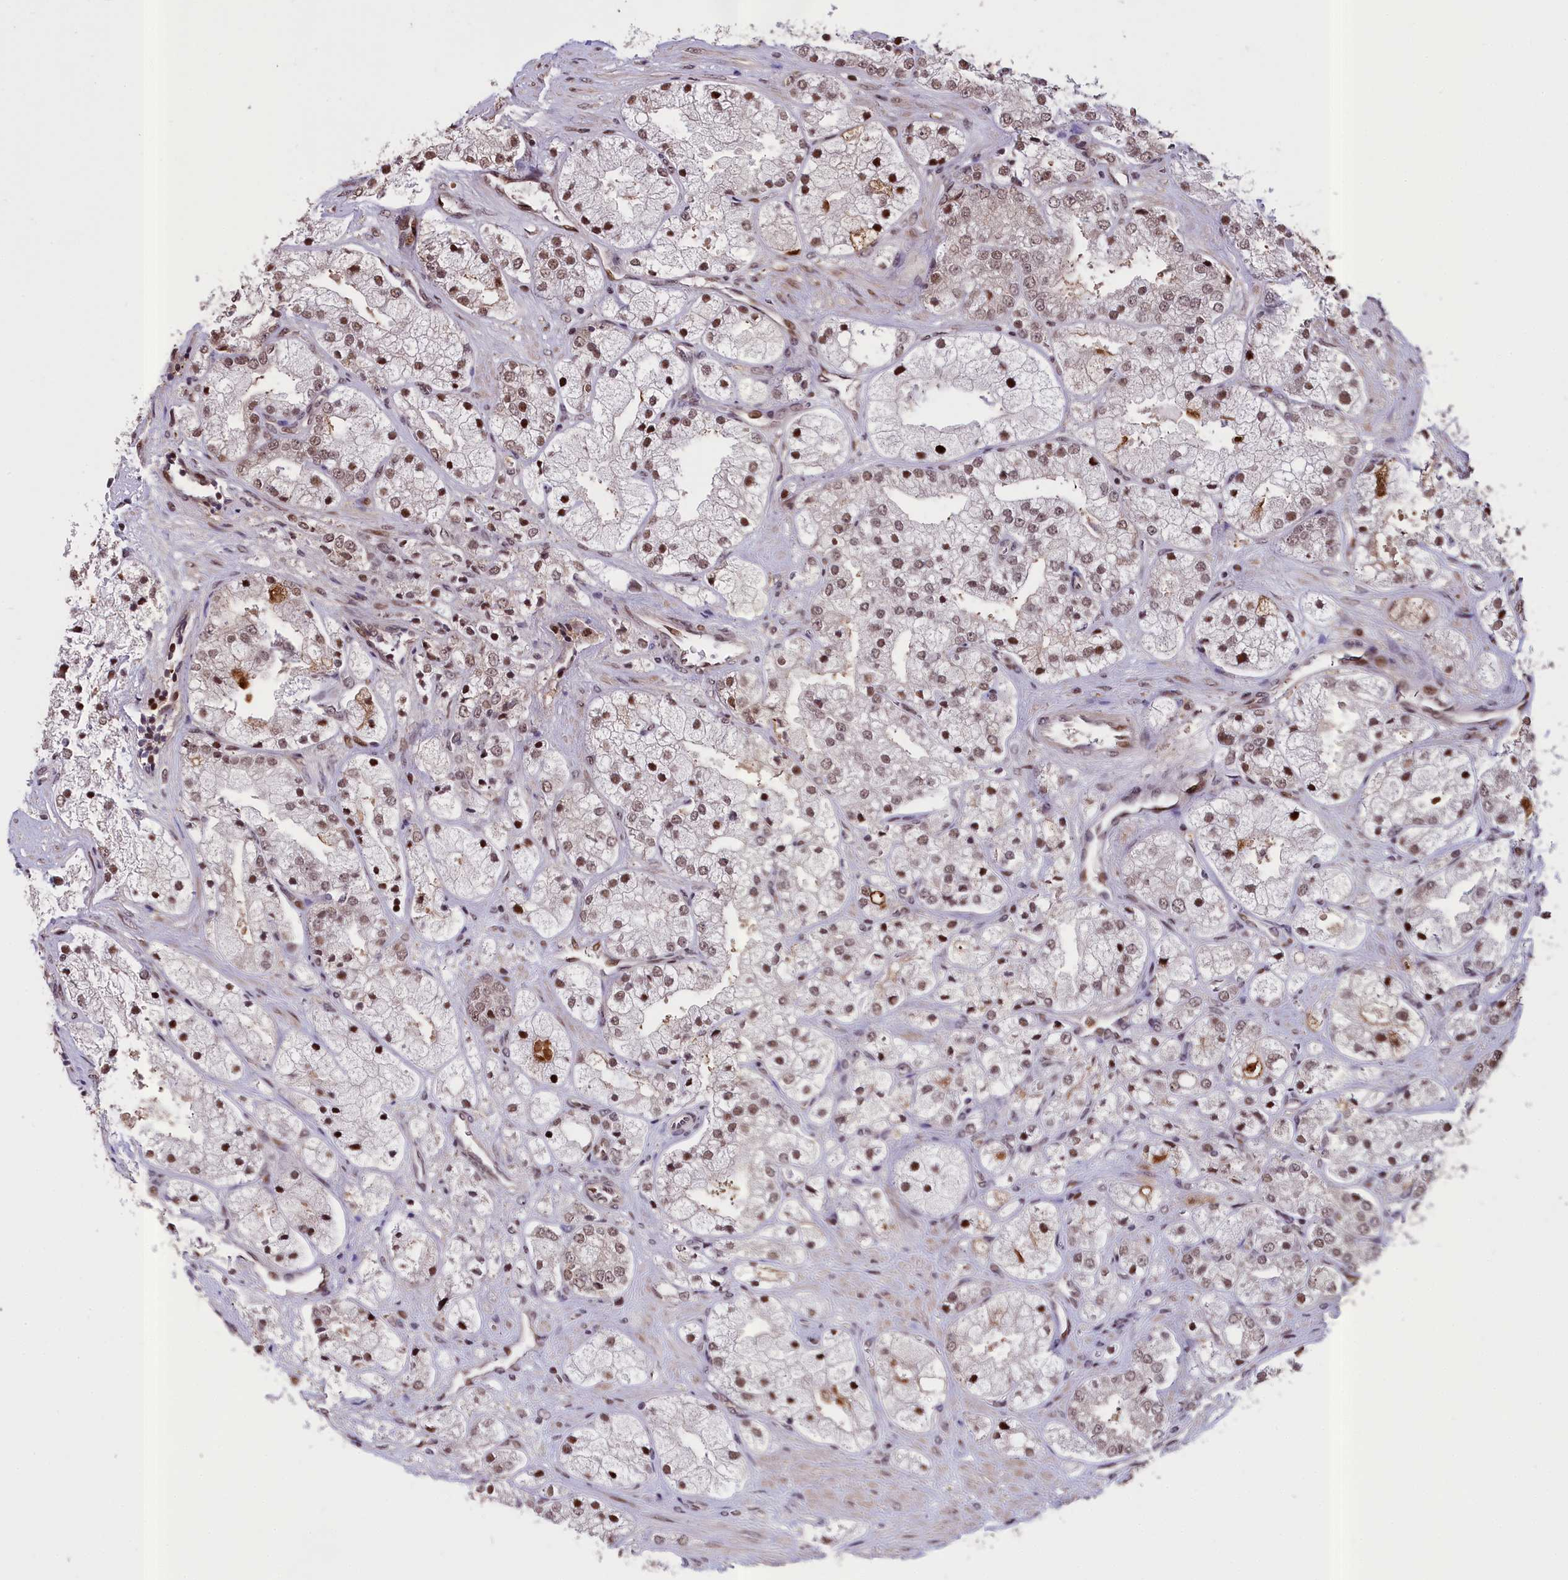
{"staining": {"intensity": "moderate", "quantity": "25%-75%", "location": "nuclear"}, "tissue": "prostate cancer", "cell_type": "Tumor cells", "image_type": "cancer", "snomed": [{"axis": "morphology", "description": "Adenocarcinoma, High grade"}, {"axis": "topography", "description": "Prostate"}], "caption": "Brown immunohistochemical staining in human prostate cancer shows moderate nuclear expression in about 25%-75% of tumor cells.", "gene": "RELB", "patient": {"sex": "male", "age": 50}}